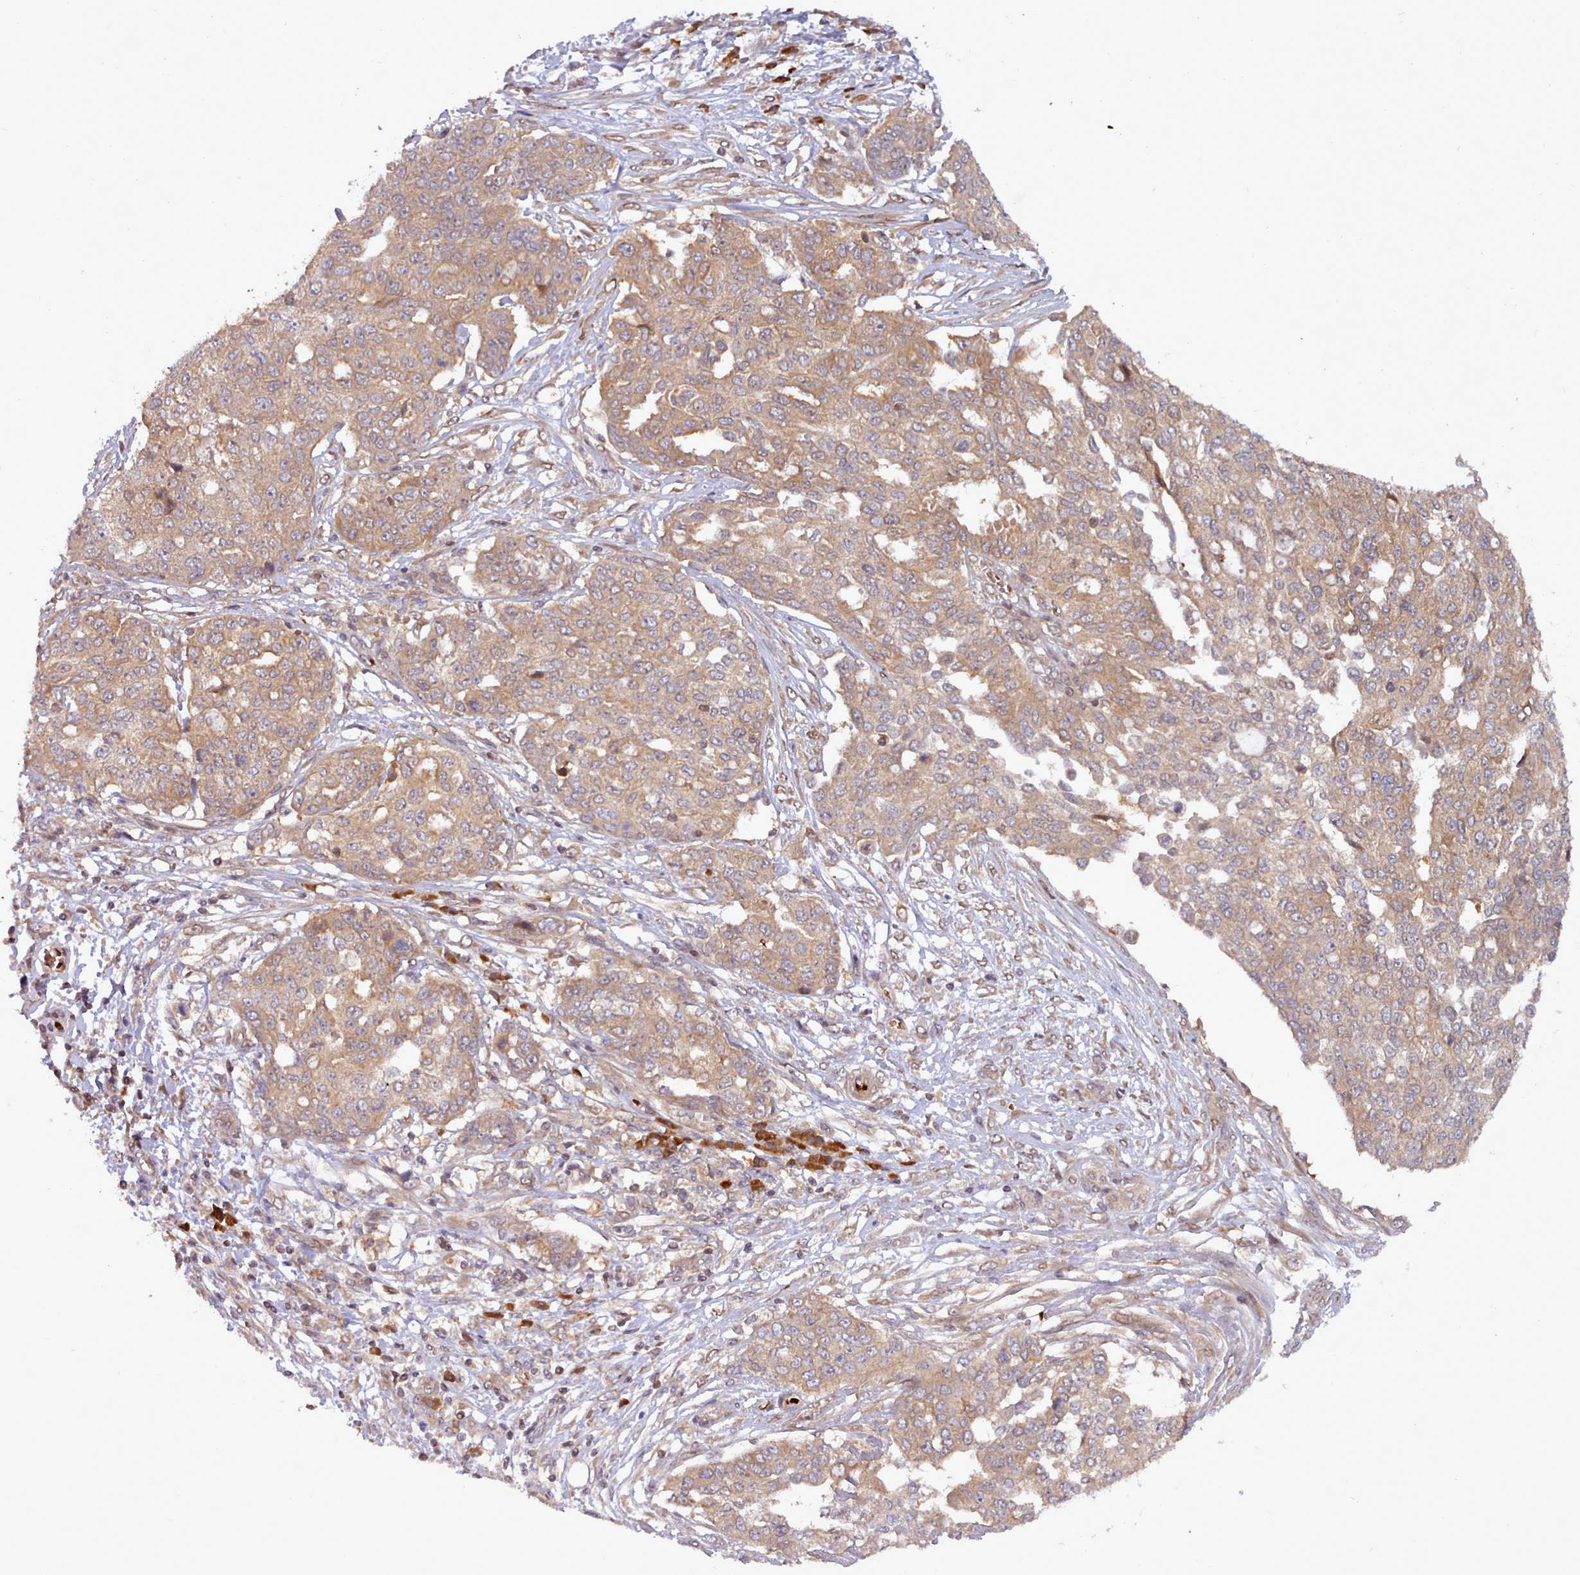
{"staining": {"intensity": "moderate", "quantity": ">75%", "location": "cytoplasmic/membranous"}, "tissue": "ovarian cancer", "cell_type": "Tumor cells", "image_type": "cancer", "snomed": [{"axis": "morphology", "description": "Cystadenocarcinoma, serous, NOS"}, {"axis": "topography", "description": "Soft tissue"}, {"axis": "topography", "description": "Ovary"}], "caption": "Protein staining exhibits moderate cytoplasmic/membranous positivity in approximately >75% of tumor cells in ovarian serous cystadenocarcinoma.", "gene": "UBE2G1", "patient": {"sex": "female", "age": 57}}